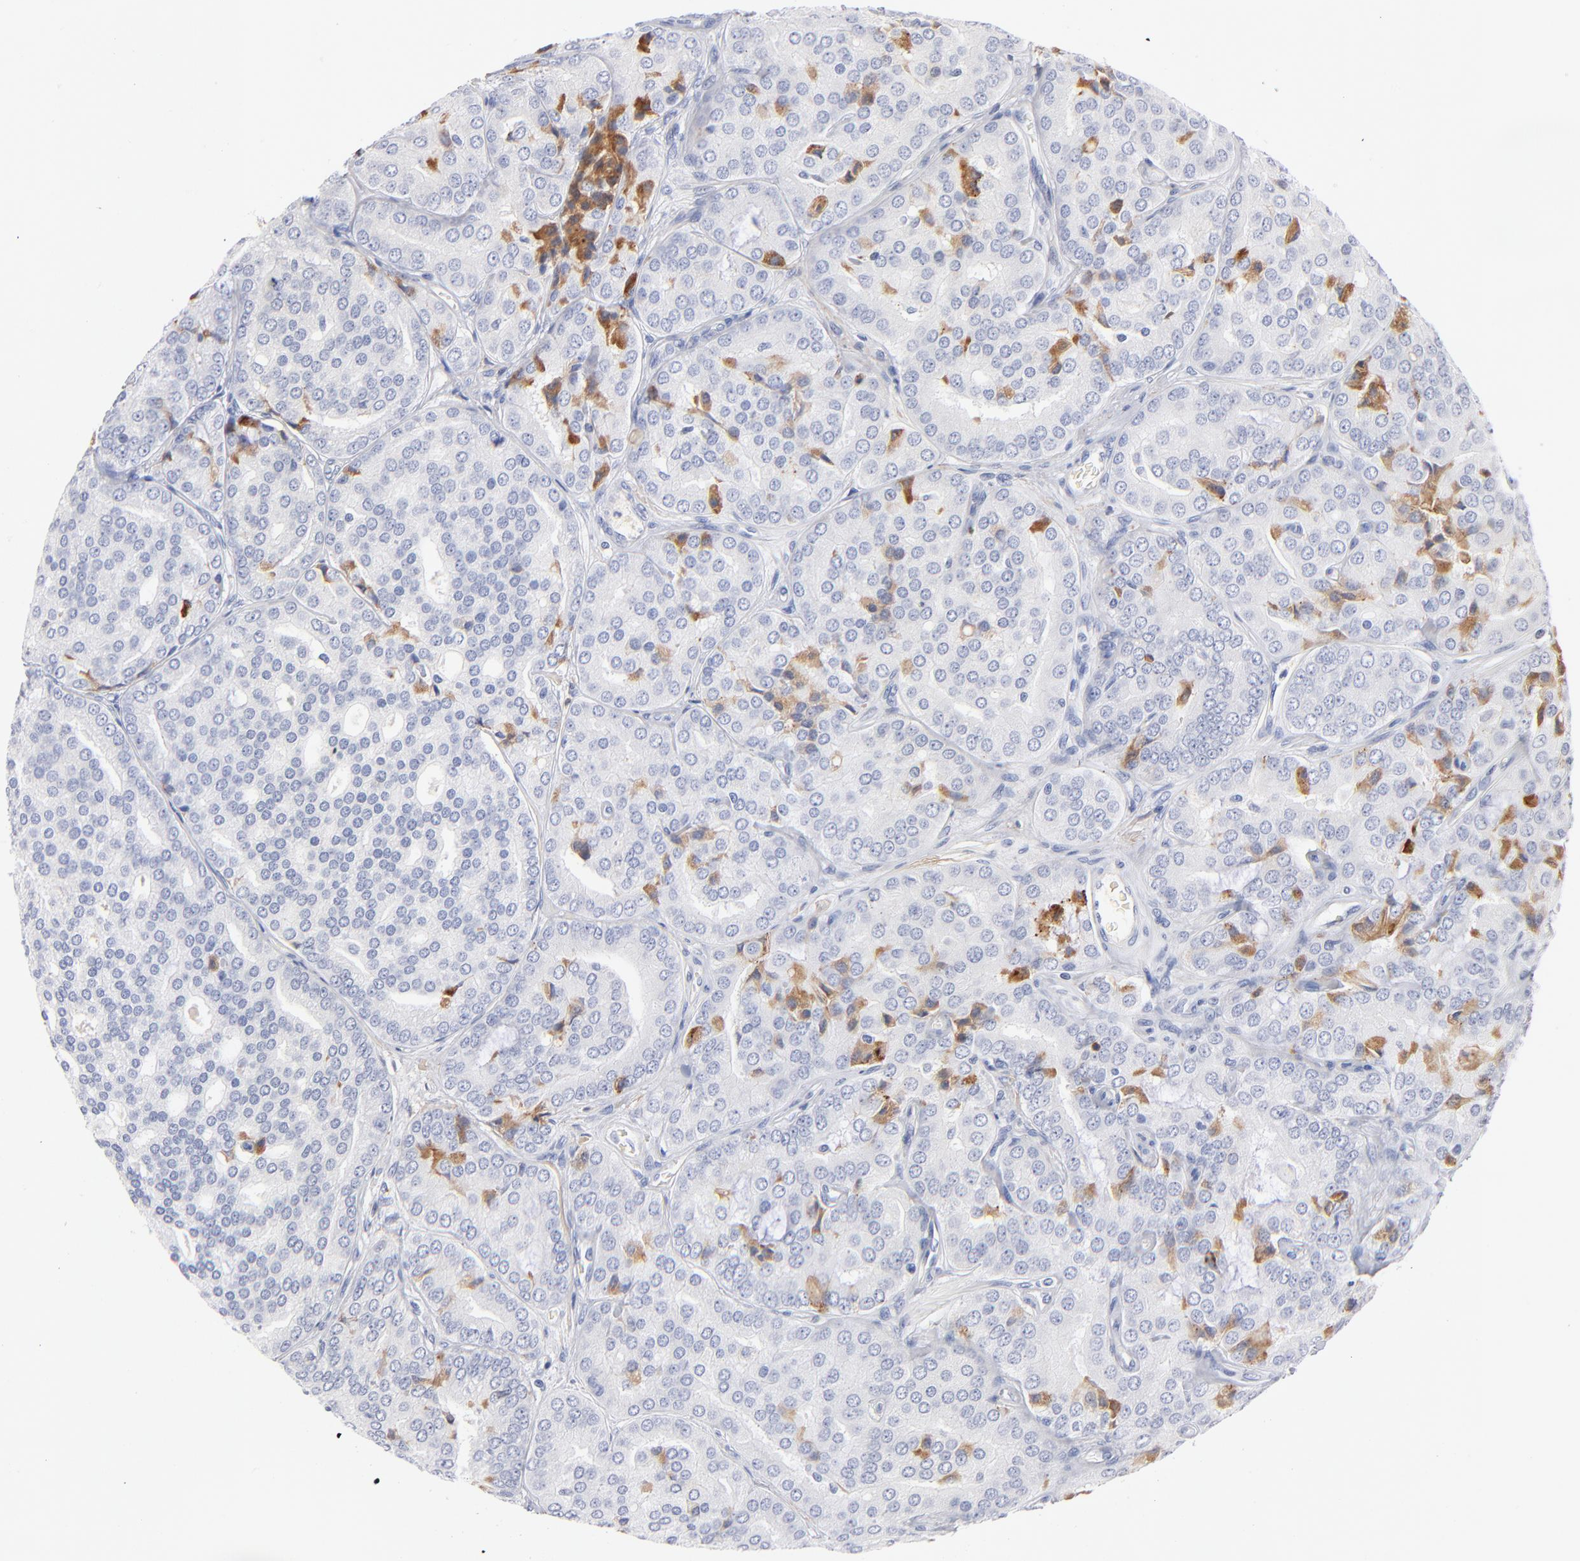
{"staining": {"intensity": "negative", "quantity": "none", "location": "none"}, "tissue": "prostate cancer", "cell_type": "Tumor cells", "image_type": "cancer", "snomed": [{"axis": "morphology", "description": "Adenocarcinoma, High grade"}, {"axis": "topography", "description": "Prostate"}], "caption": "A histopathology image of human prostate adenocarcinoma (high-grade) is negative for staining in tumor cells. (DAB (3,3'-diaminobenzidine) IHC, high magnification).", "gene": "APOH", "patient": {"sex": "male", "age": 64}}